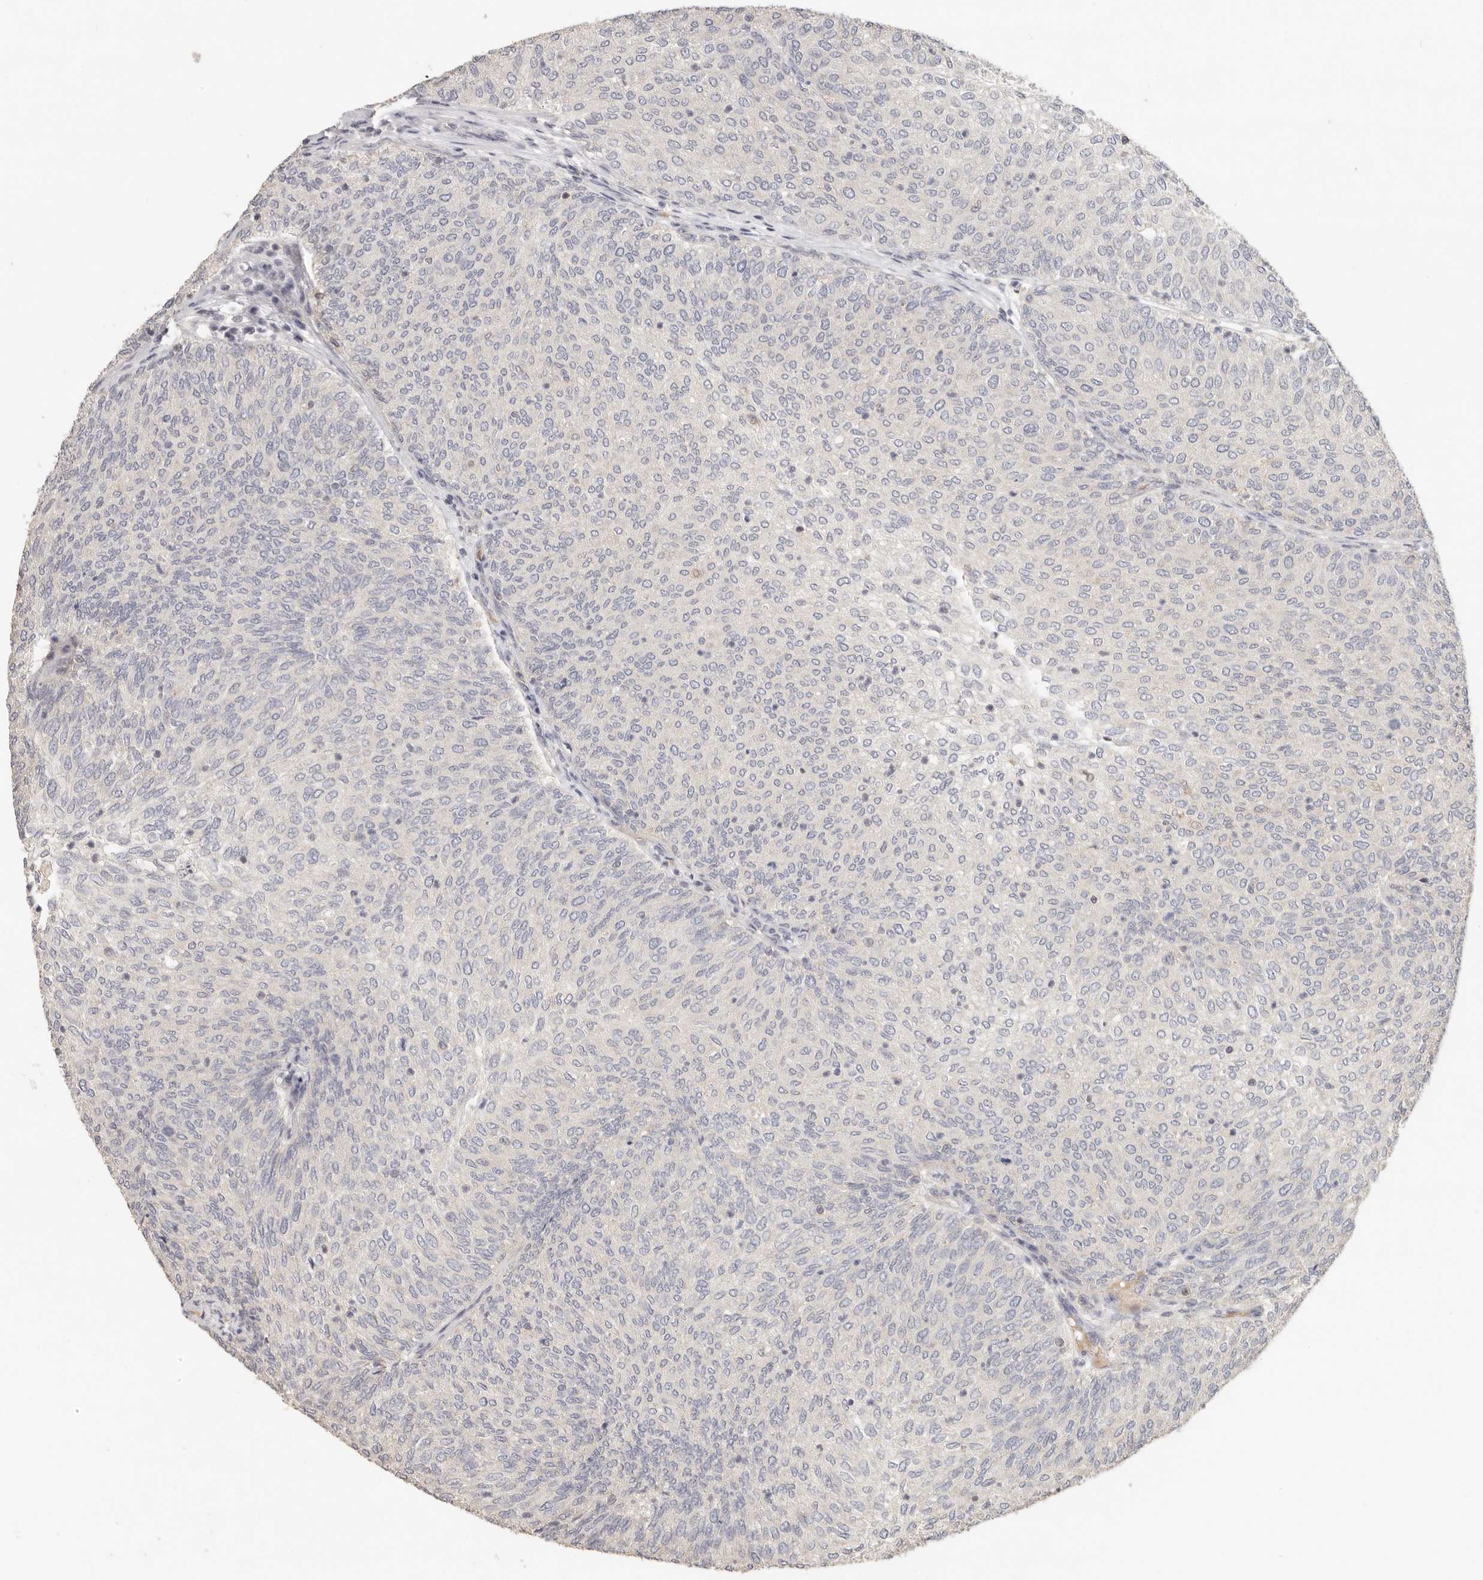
{"staining": {"intensity": "negative", "quantity": "none", "location": "none"}, "tissue": "urothelial cancer", "cell_type": "Tumor cells", "image_type": "cancer", "snomed": [{"axis": "morphology", "description": "Urothelial carcinoma, Low grade"}, {"axis": "topography", "description": "Urinary bladder"}], "caption": "The photomicrograph demonstrates no significant positivity in tumor cells of urothelial cancer.", "gene": "CSK", "patient": {"sex": "female", "age": 79}}